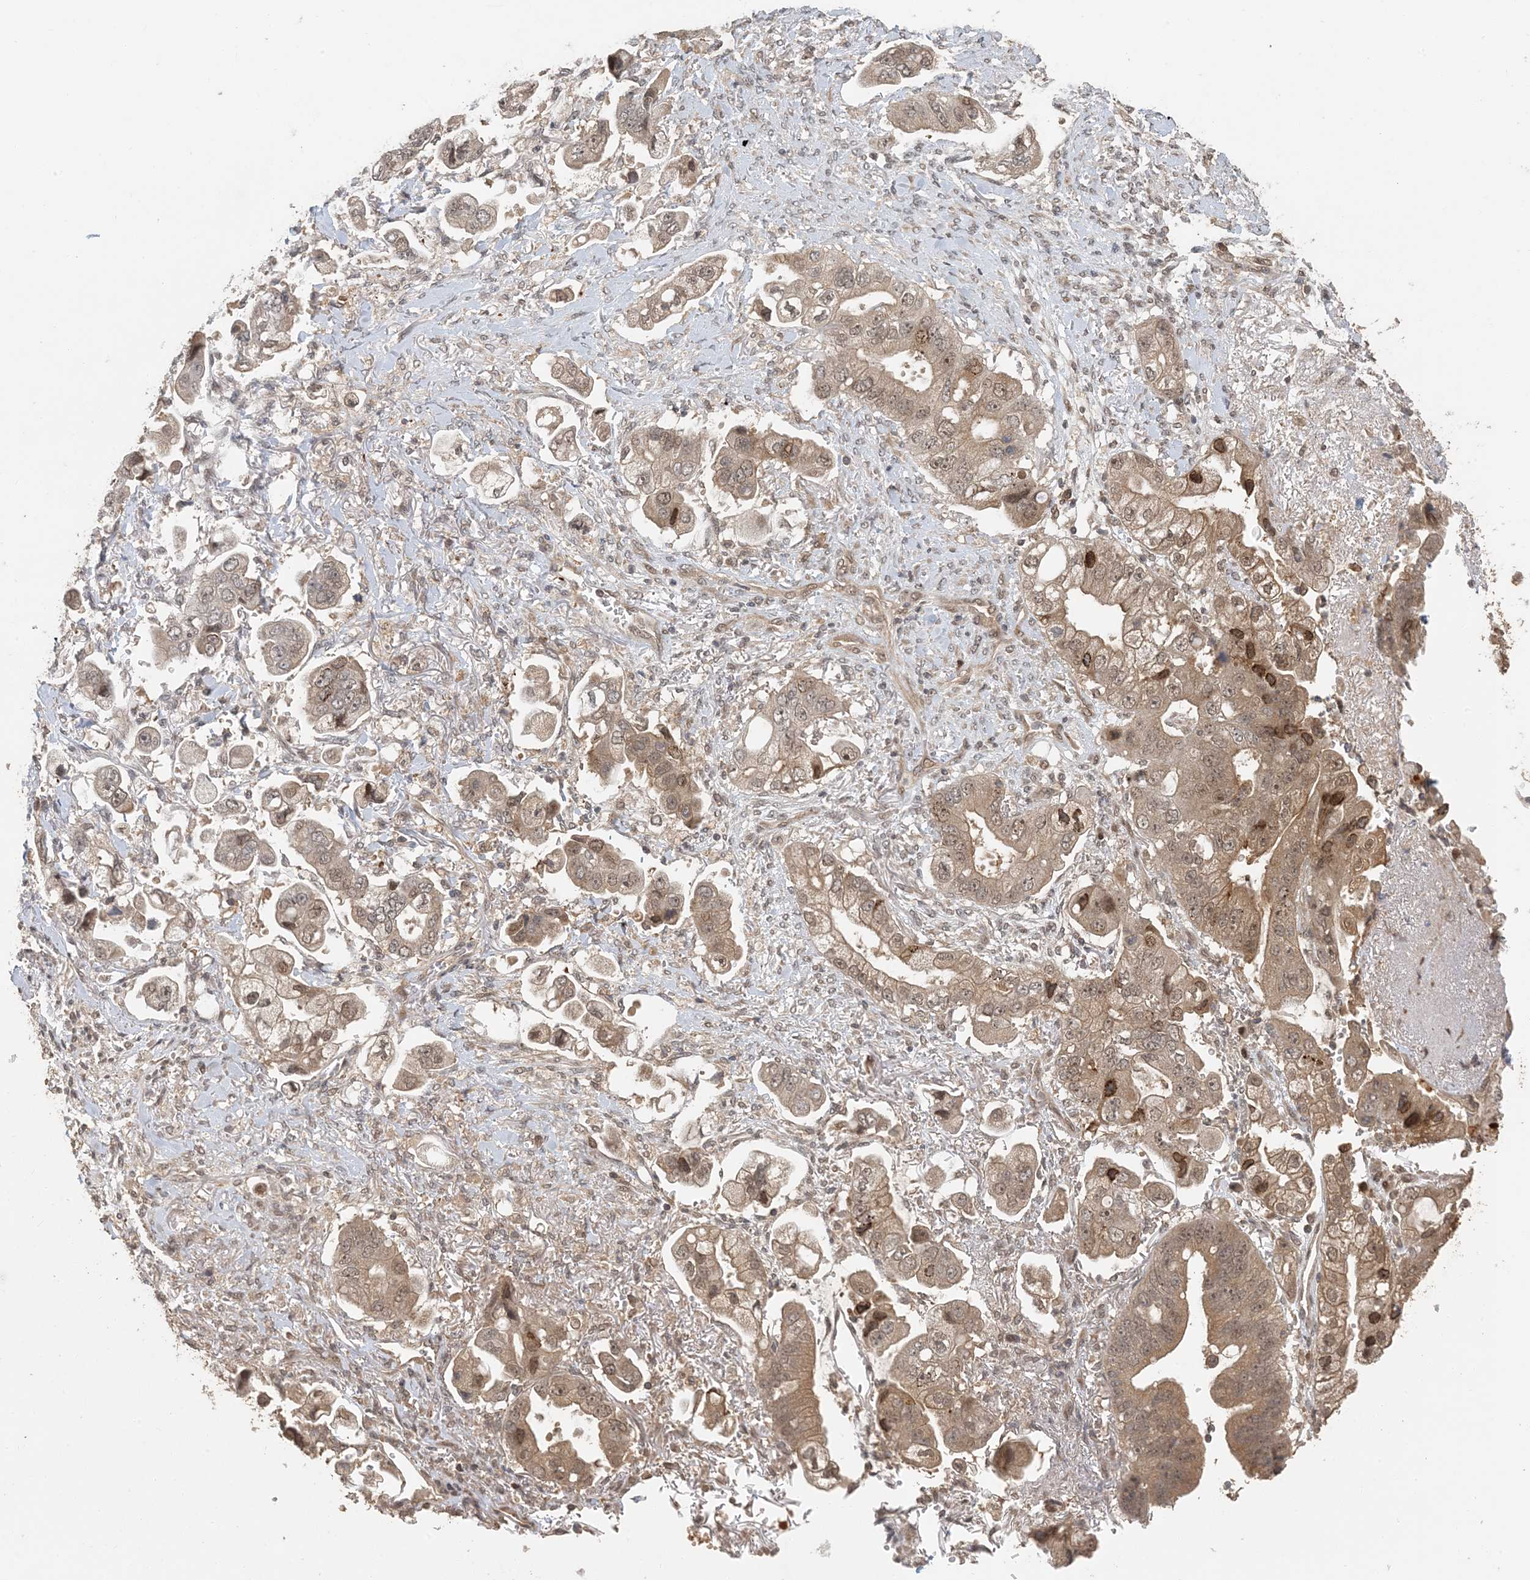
{"staining": {"intensity": "moderate", "quantity": ">75%", "location": "cytoplasmic/membranous,nuclear"}, "tissue": "stomach cancer", "cell_type": "Tumor cells", "image_type": "cancer", "snomed": [{"axis": "morphology", "description": "Adenocarcinoma, NOS"}, {"axis": "topography", "description": "Stomach"}], "caption": "IHC of human stomach cancer displays medium levels of moderate cytoplasmic/membranous and nuclear expression in approximately >75% of tumor cells.", "gene": "ATP13A2", "patient": {"sex": "male", "age": 62}}